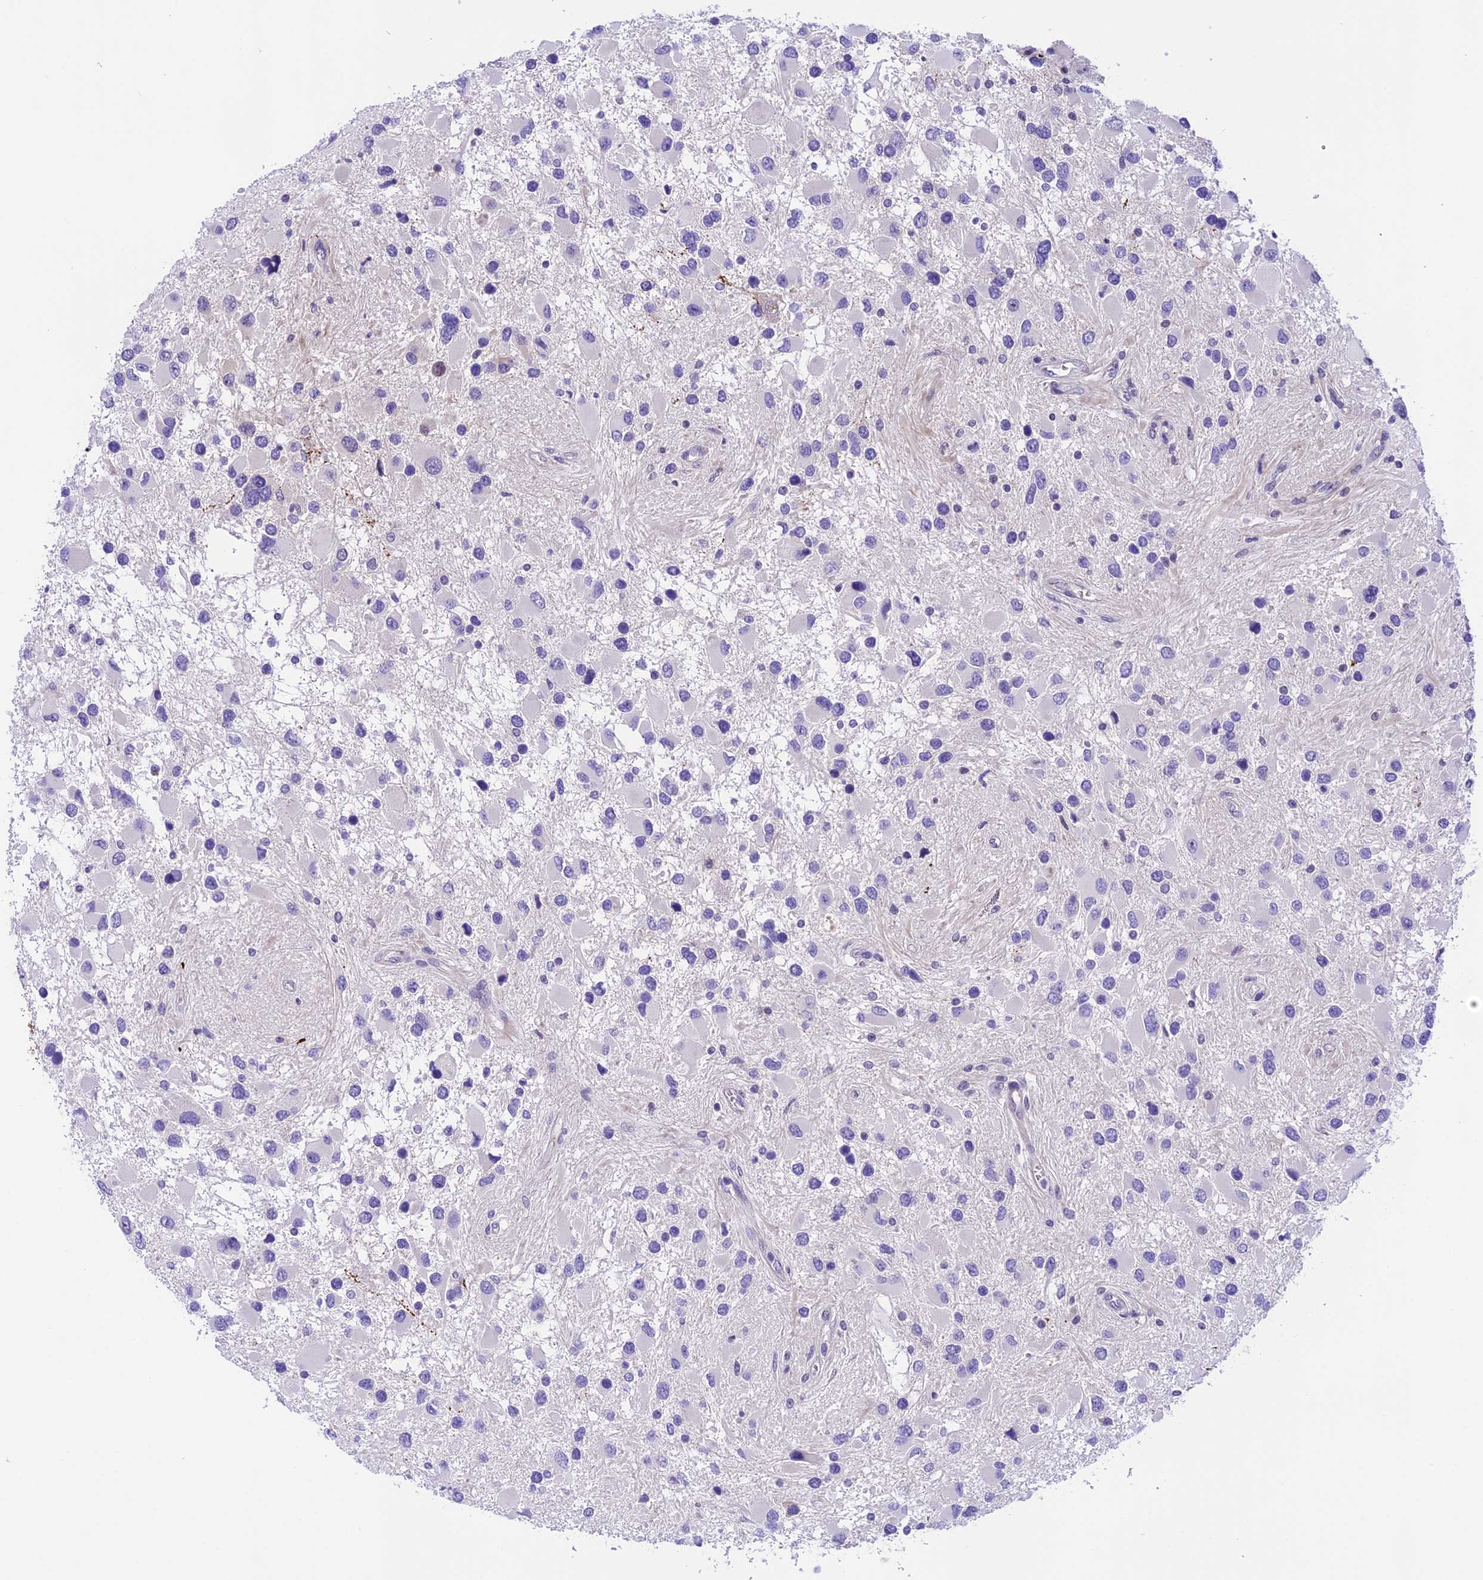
{"staining": {"intensity": "negative", "quantity": "none", "location": "none"}, "tissue": "glioma", "cell_type": "Tumor cells", "image_type": "cancer", "snomed": [{"axis": "morphology", "description": "Glioma, malignant, High grade"}, {"axis": "topography", "description": "Brain"}], "caption": "Tumor cells show no significant protein staining in malignant high-grade glioma.", "gene": "PRR15", "patient": {"sex": "male", "age": 53}}